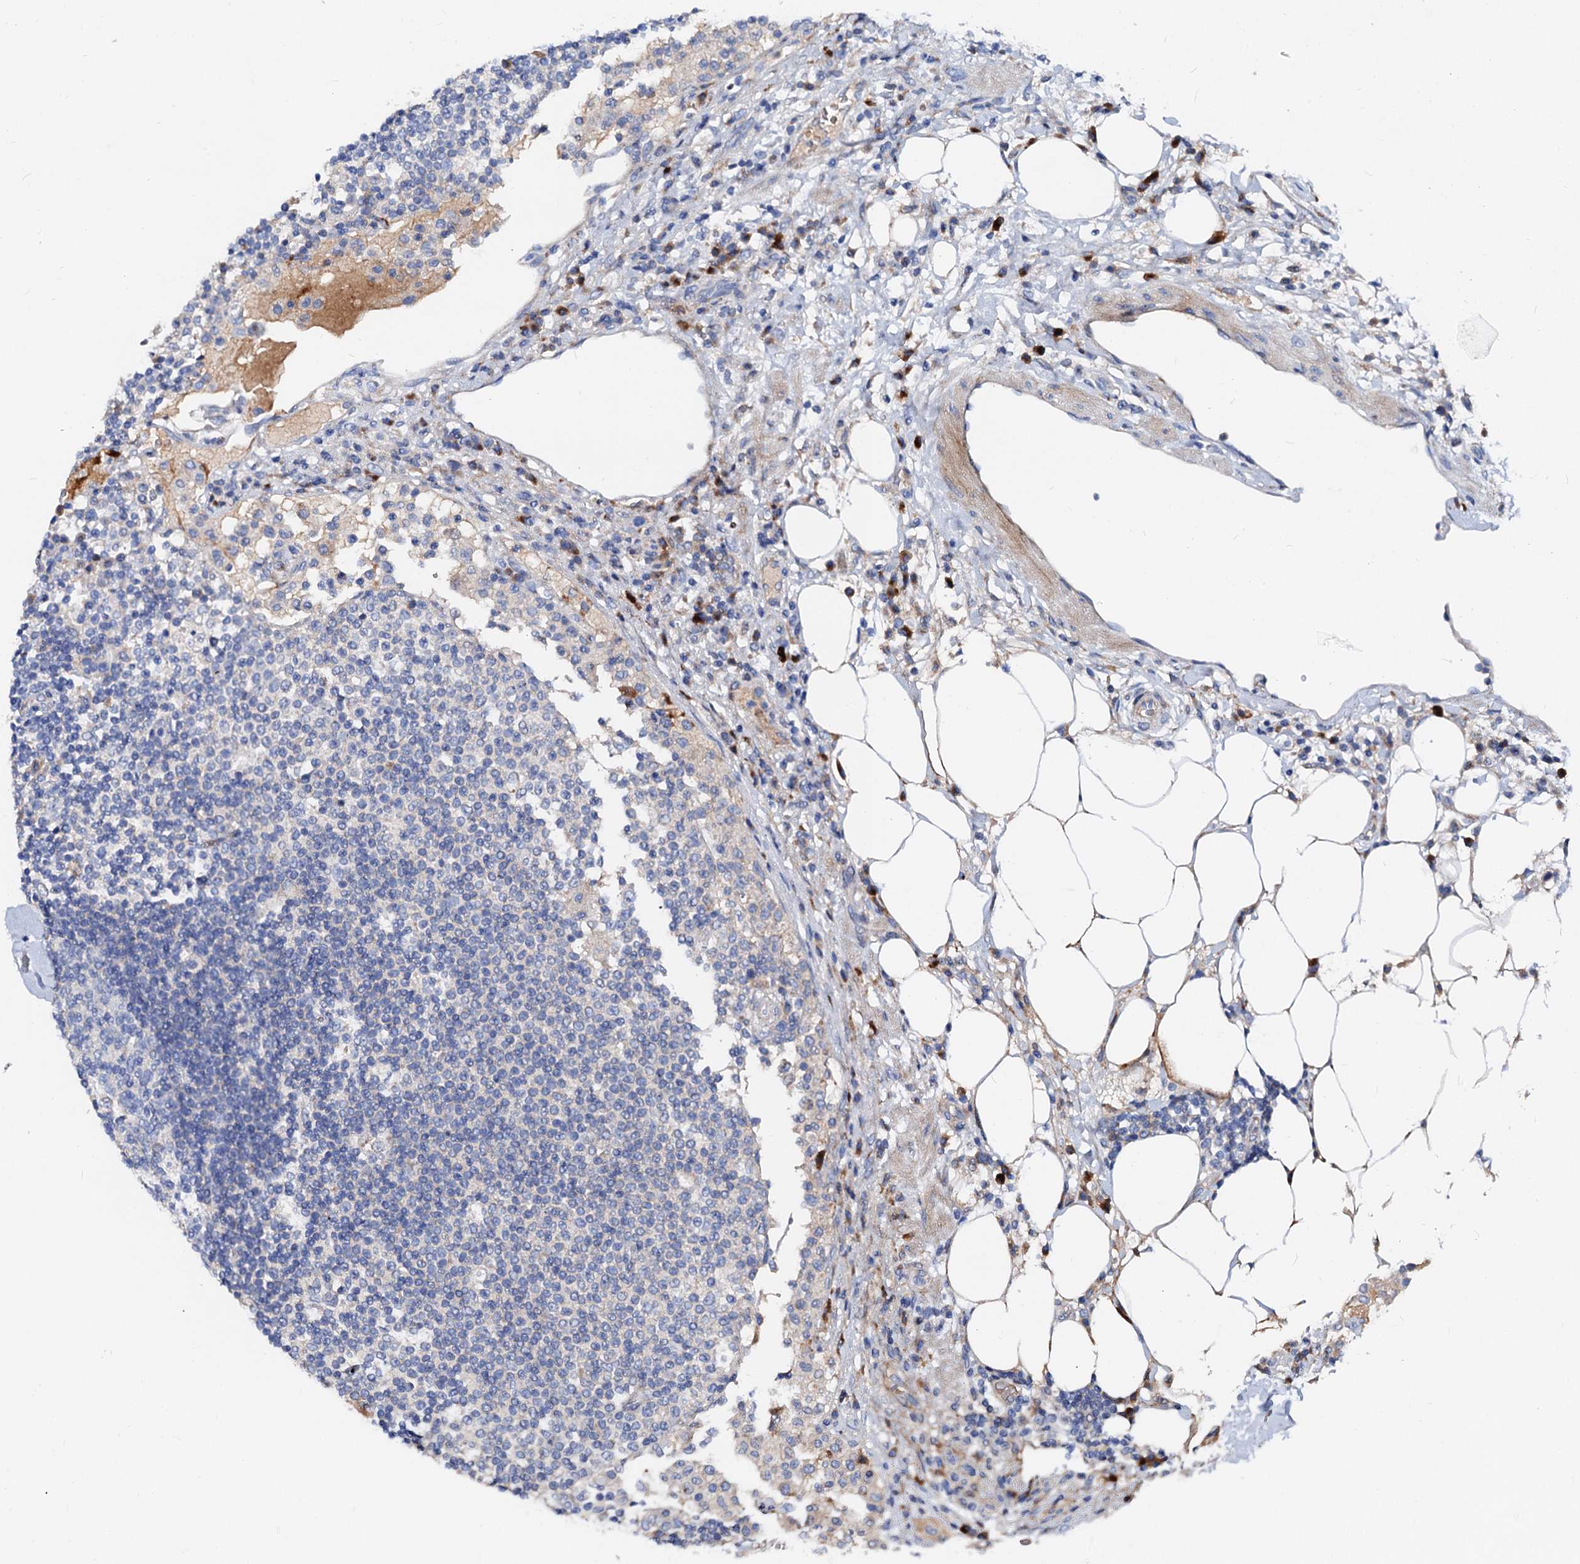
{"staining": {"intensity": "negative", "quantity": "none", "location": "none"}, "tissue": "lymph node", "cell_type": "Germinal center cells", "image_type": "normal", "snomed": [{"axis": "morphology", "description": "Normal tissue, NOS"}, {"axis": "topography", "description": "Lymph node"}], "caption": "Immunohistochemistry of benign human lymph node demonstrates no staining in germinal center cells.", "gene": "SLC10A7", "patient": {"sex": "female", "age": 53}}